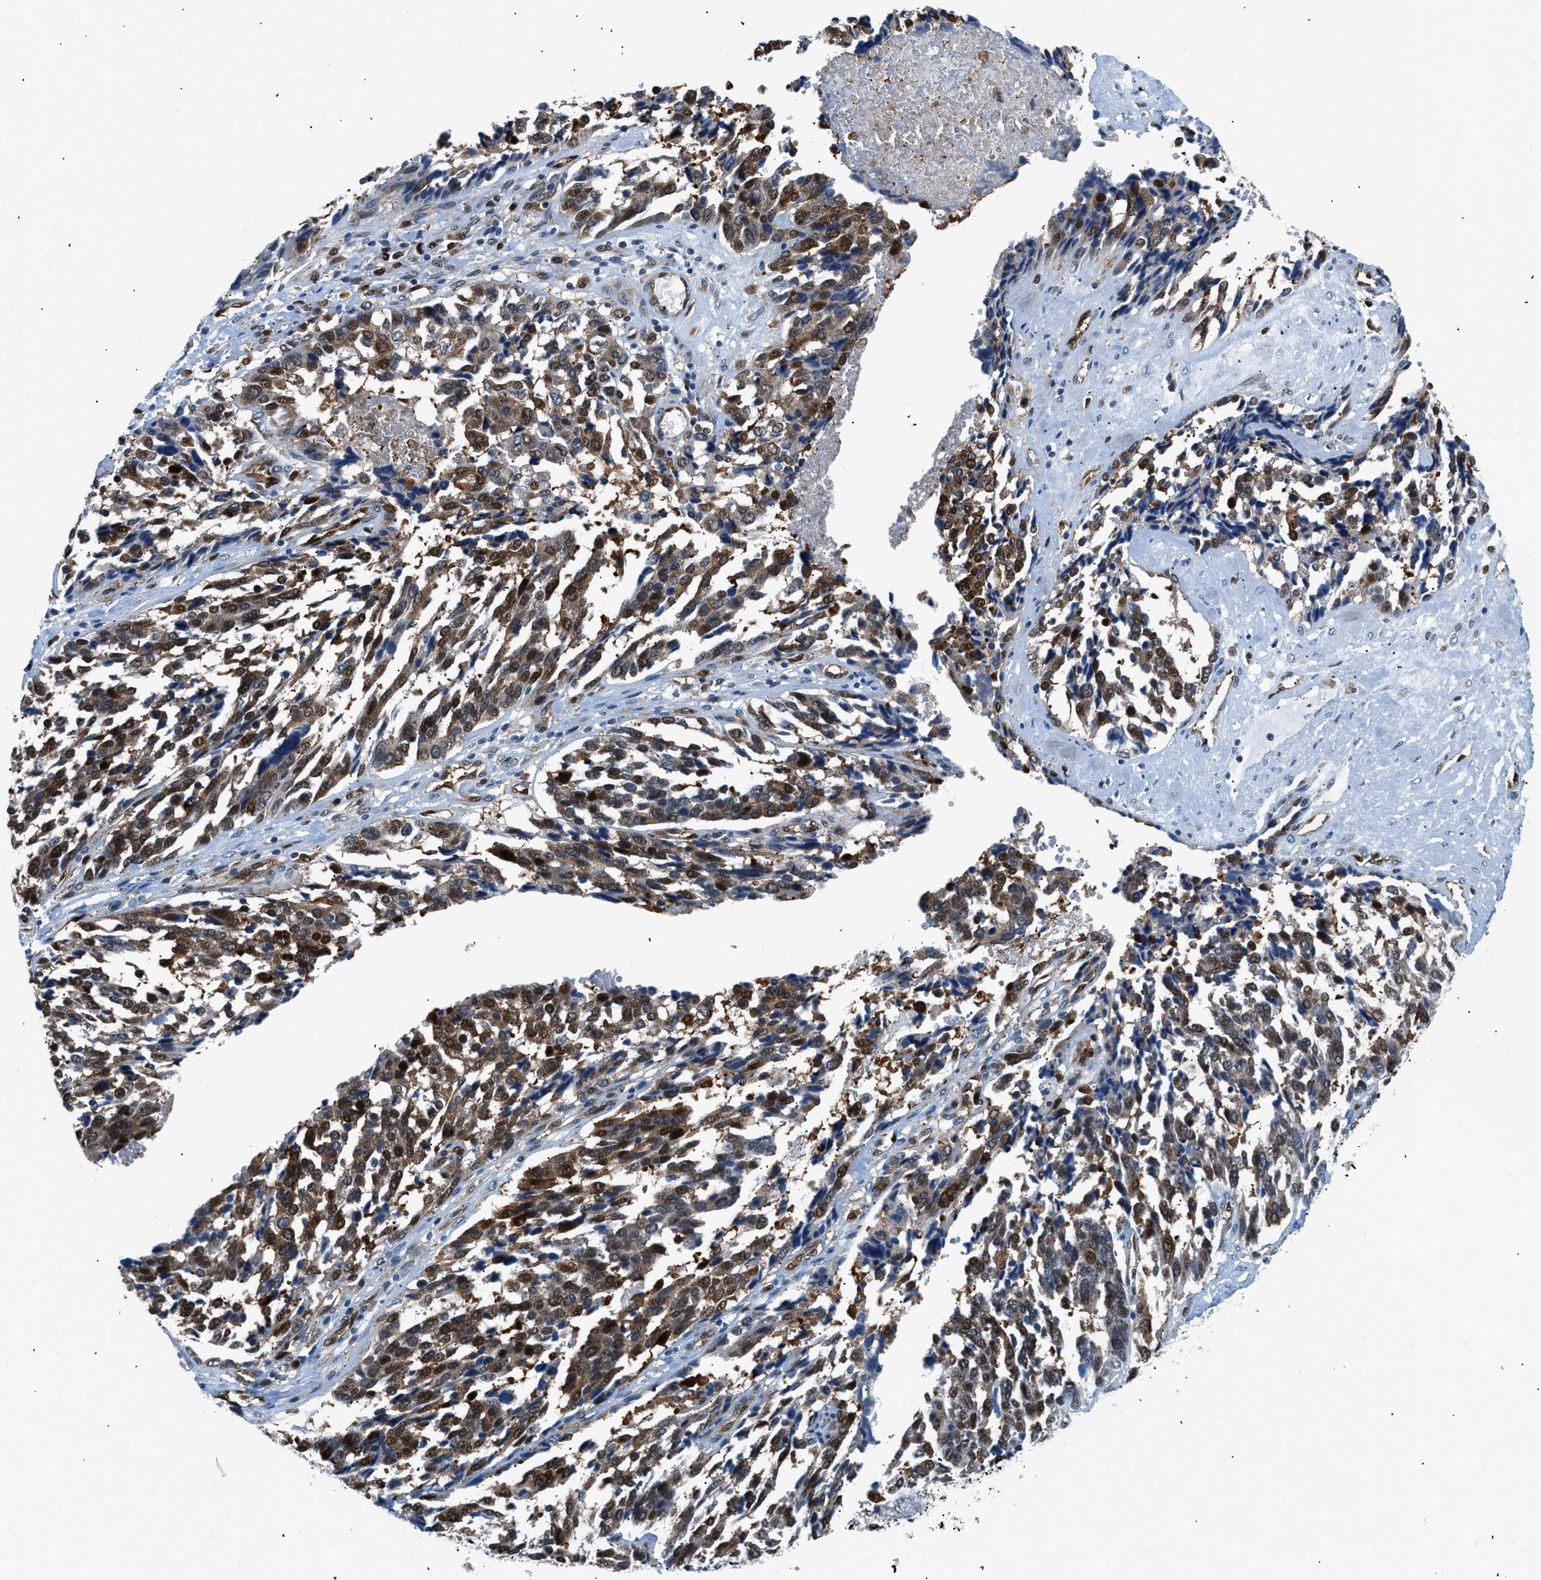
{"staining": {"intensity": "strong", "quantity": ">75%", "location": "cytoplasmic/membranous,nuclear"}, "tissue": "ovarian cancer", "cell_type": "Tumor cells", "image_type": "cancer", "snomed": [{"axis": "morphology", "description": "Cystadenocarcinoma, serous, NOS"}, {"axis": "topography", "description": "Ovary"}], "caption": "Immunohistochemistry image of neoplastic tissue: human serous cystadenocarcinoma (ovarian) stained using IHC exhibits high levels of strong protein expression localized specifically in the cytoplasmic/membranous and nuclear of tumor cells, appearing as a cytoplasmic/membranous and nuclear brown color.", "gene": "YWHAE", "patient": {"sex": "female", "age": 44}}